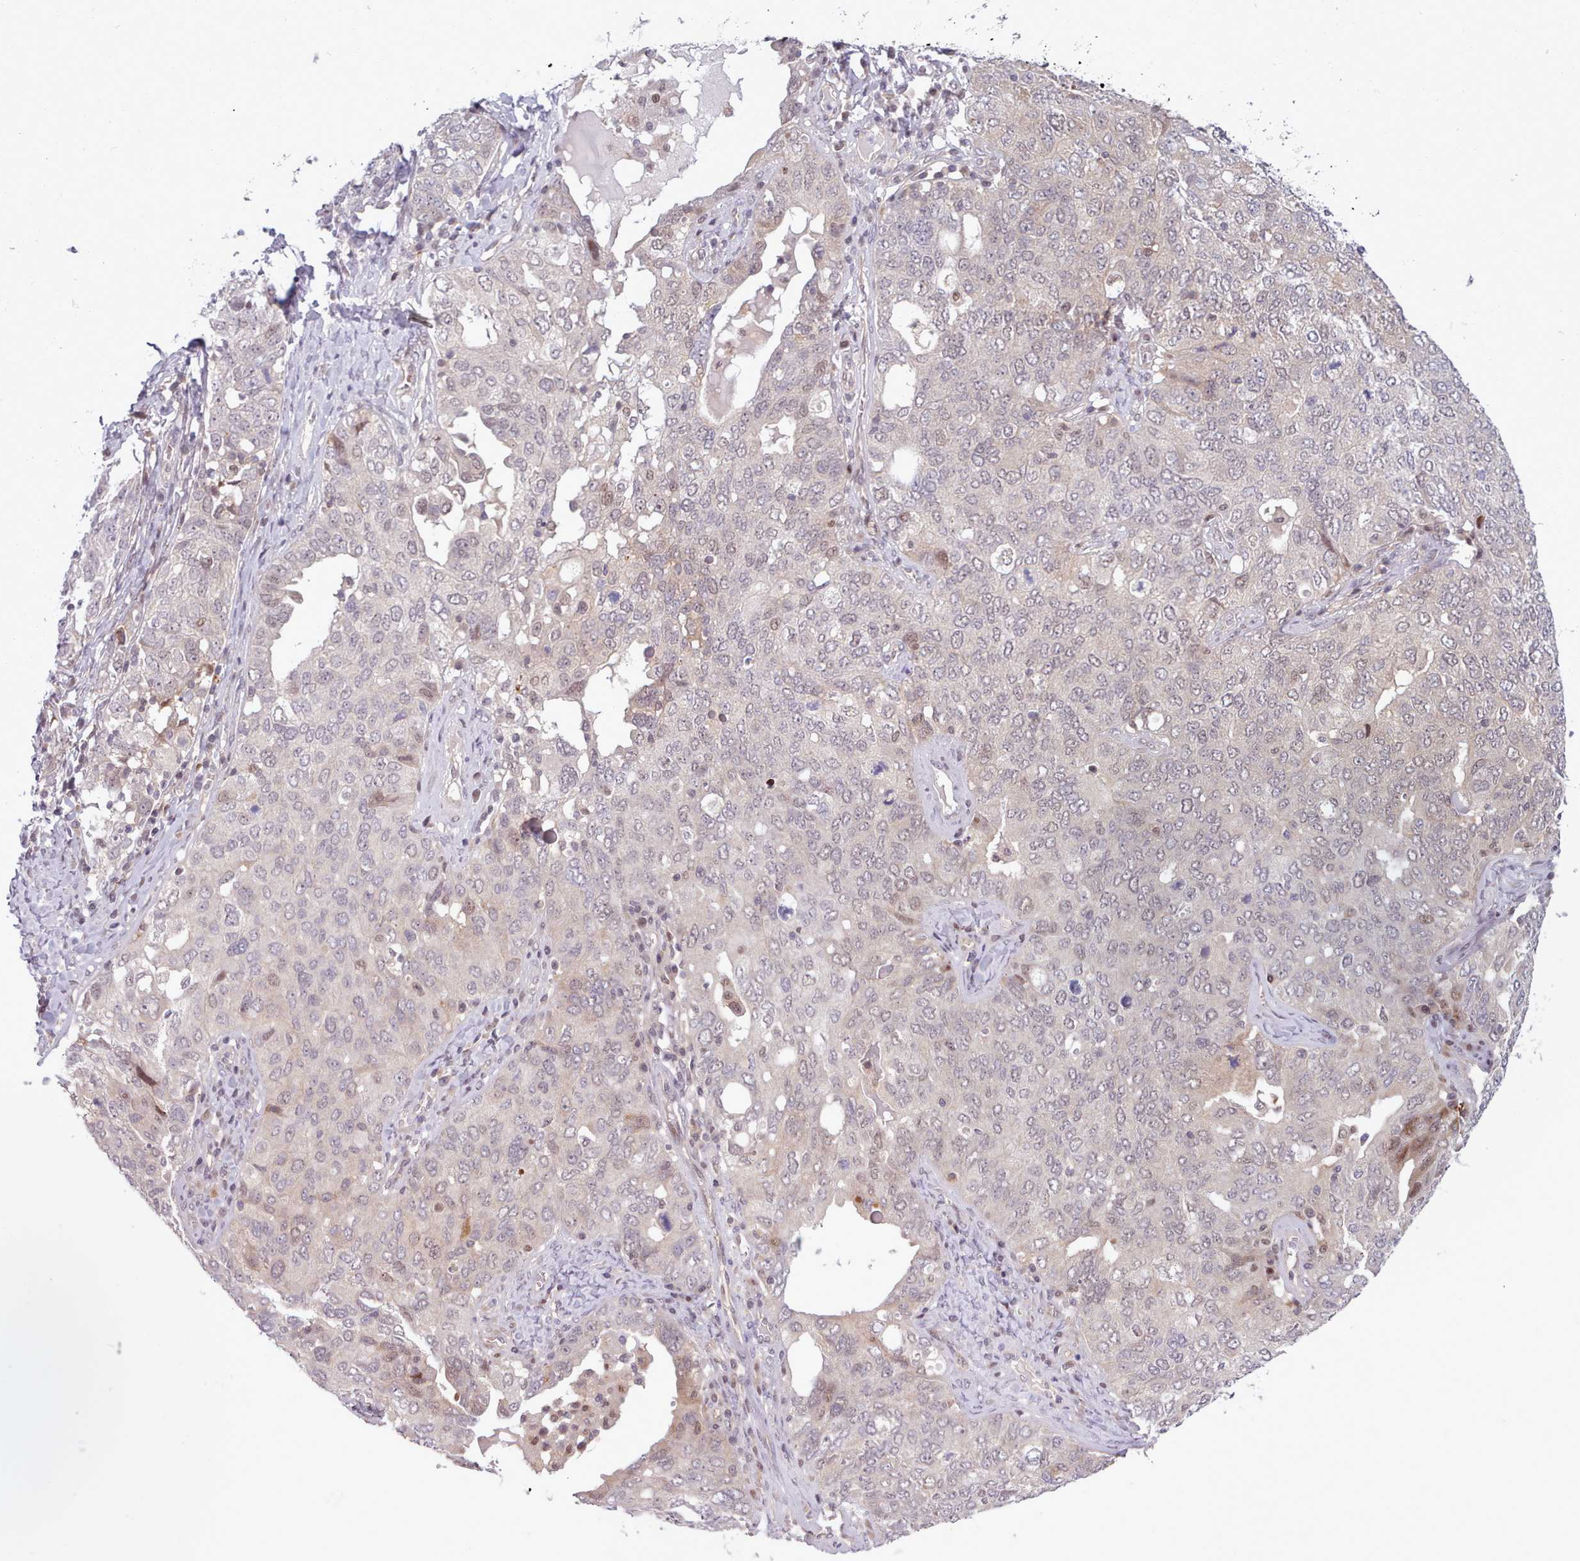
{"staining": {"intensity": "weak", "quantity": "<25%", "location": "nuclear"}, "tissue": "ovarian cancer", "cell_type": "Tumor cells", "image_type": "cancer", "snomed": [{"axis": "morphology", "description": "Carcinoma, endometroid"}, {"axis": "topography", "description": "Ovary"}], "caption": "This image is of ovarian cancer (endometroid carcinoma) stained with immunohistochemistry (IHC) to label a protein in brown with the nuclei are counter-stained blue. There is no expression in tumor cells.", "gene": "KBTBD7", "patient": {"sex": "female", "age": 62}}